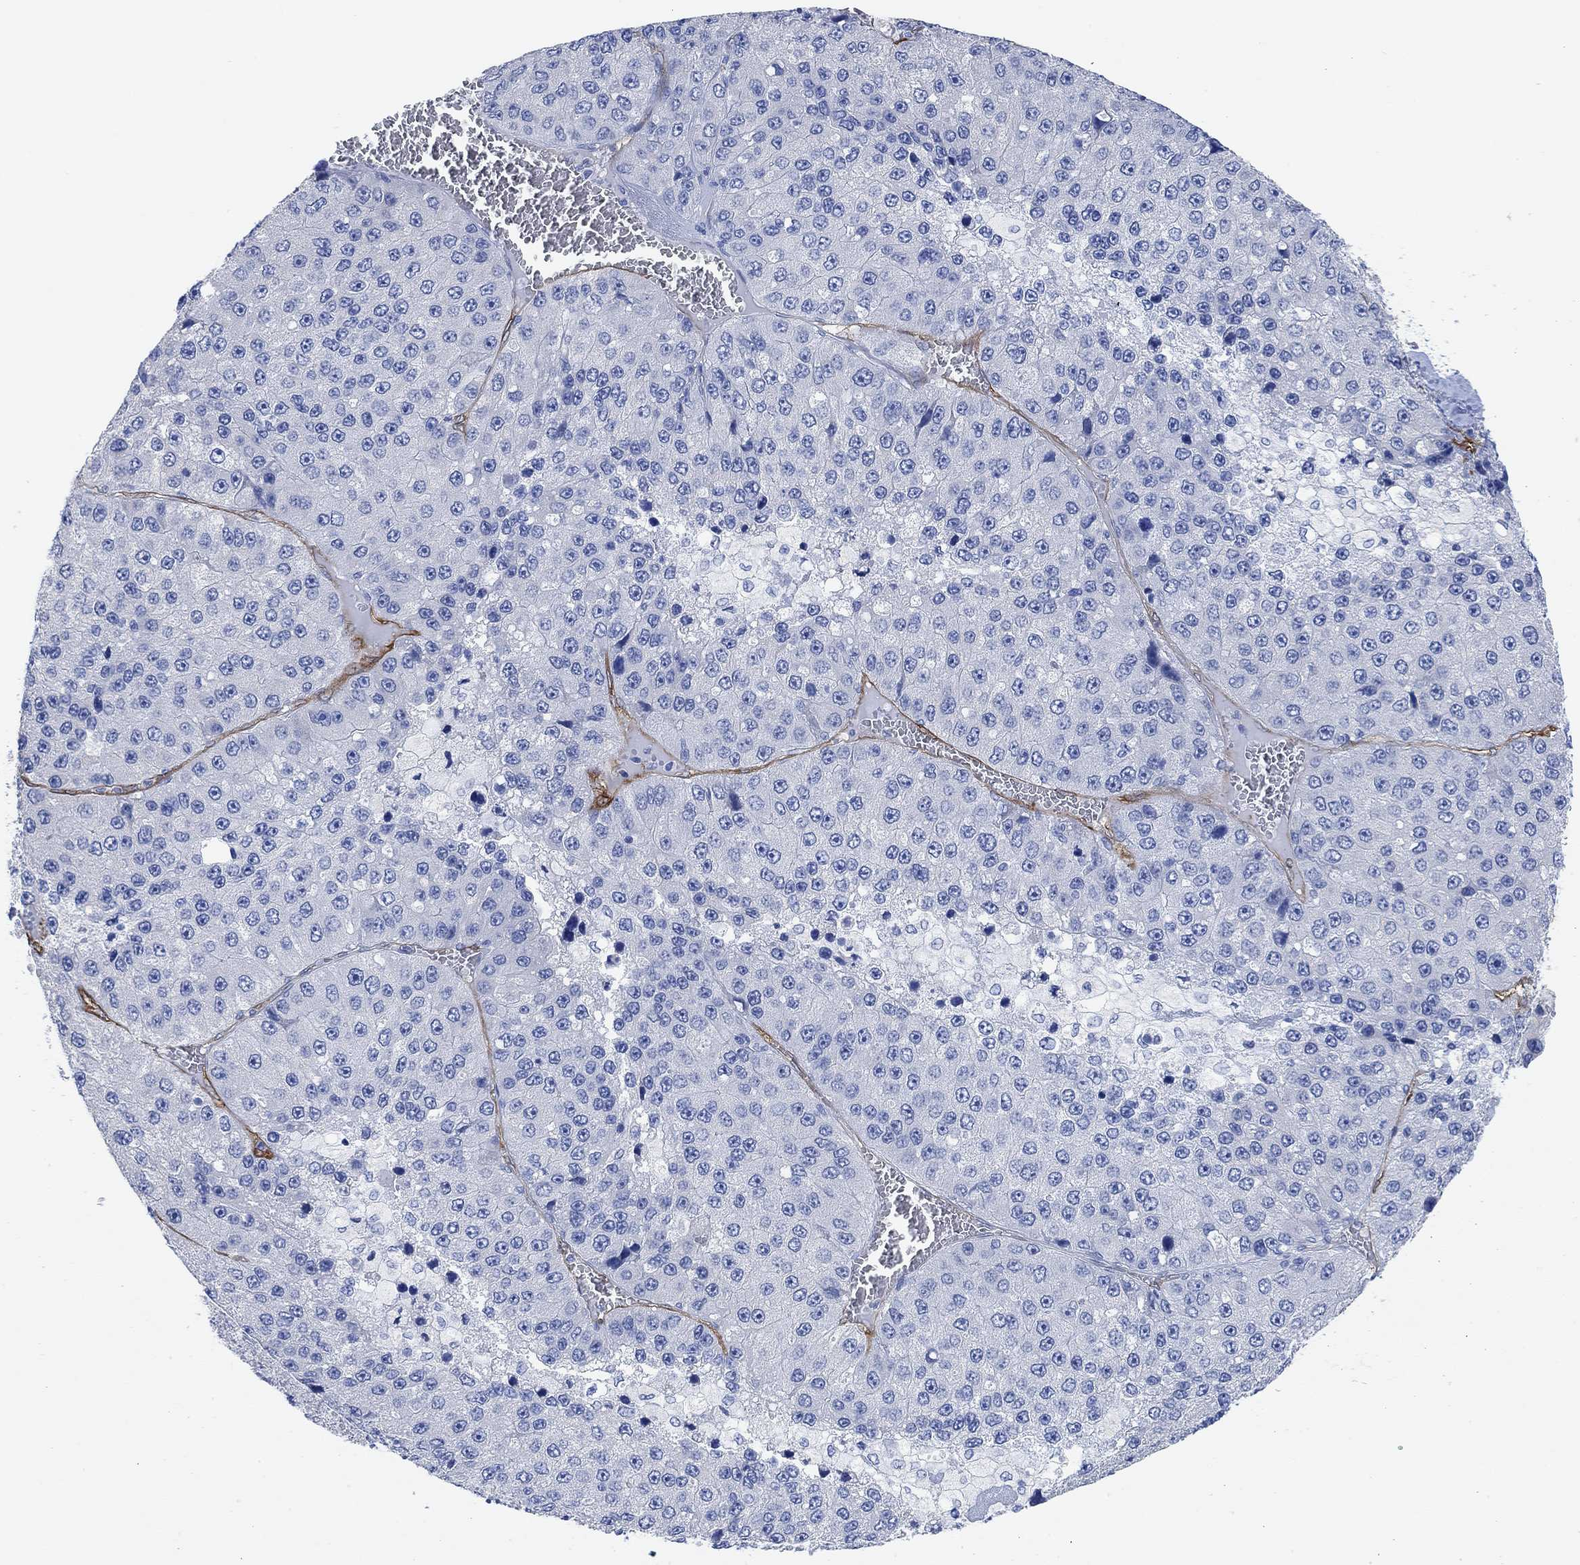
{"staining": {"intensity": "negative", "quantity": "none", "location": "none"}, "tissue": "liver cancer", "cell_type": "Tumor cells", "image_type": "cancer", "snomed": [{"axis": "morphology", "description": "Carcinoma, Hepatocellular, NOS"}, {"axis": "topography", "description": "Liver"}], "caption": "Human liver cancer (hepatocellular carcinoma) stained for a protein using immunohistochemistry shows no positivity in tumor cells.", "gene": "VAT1L", "patient": {"sex": "female", "age": 73}}